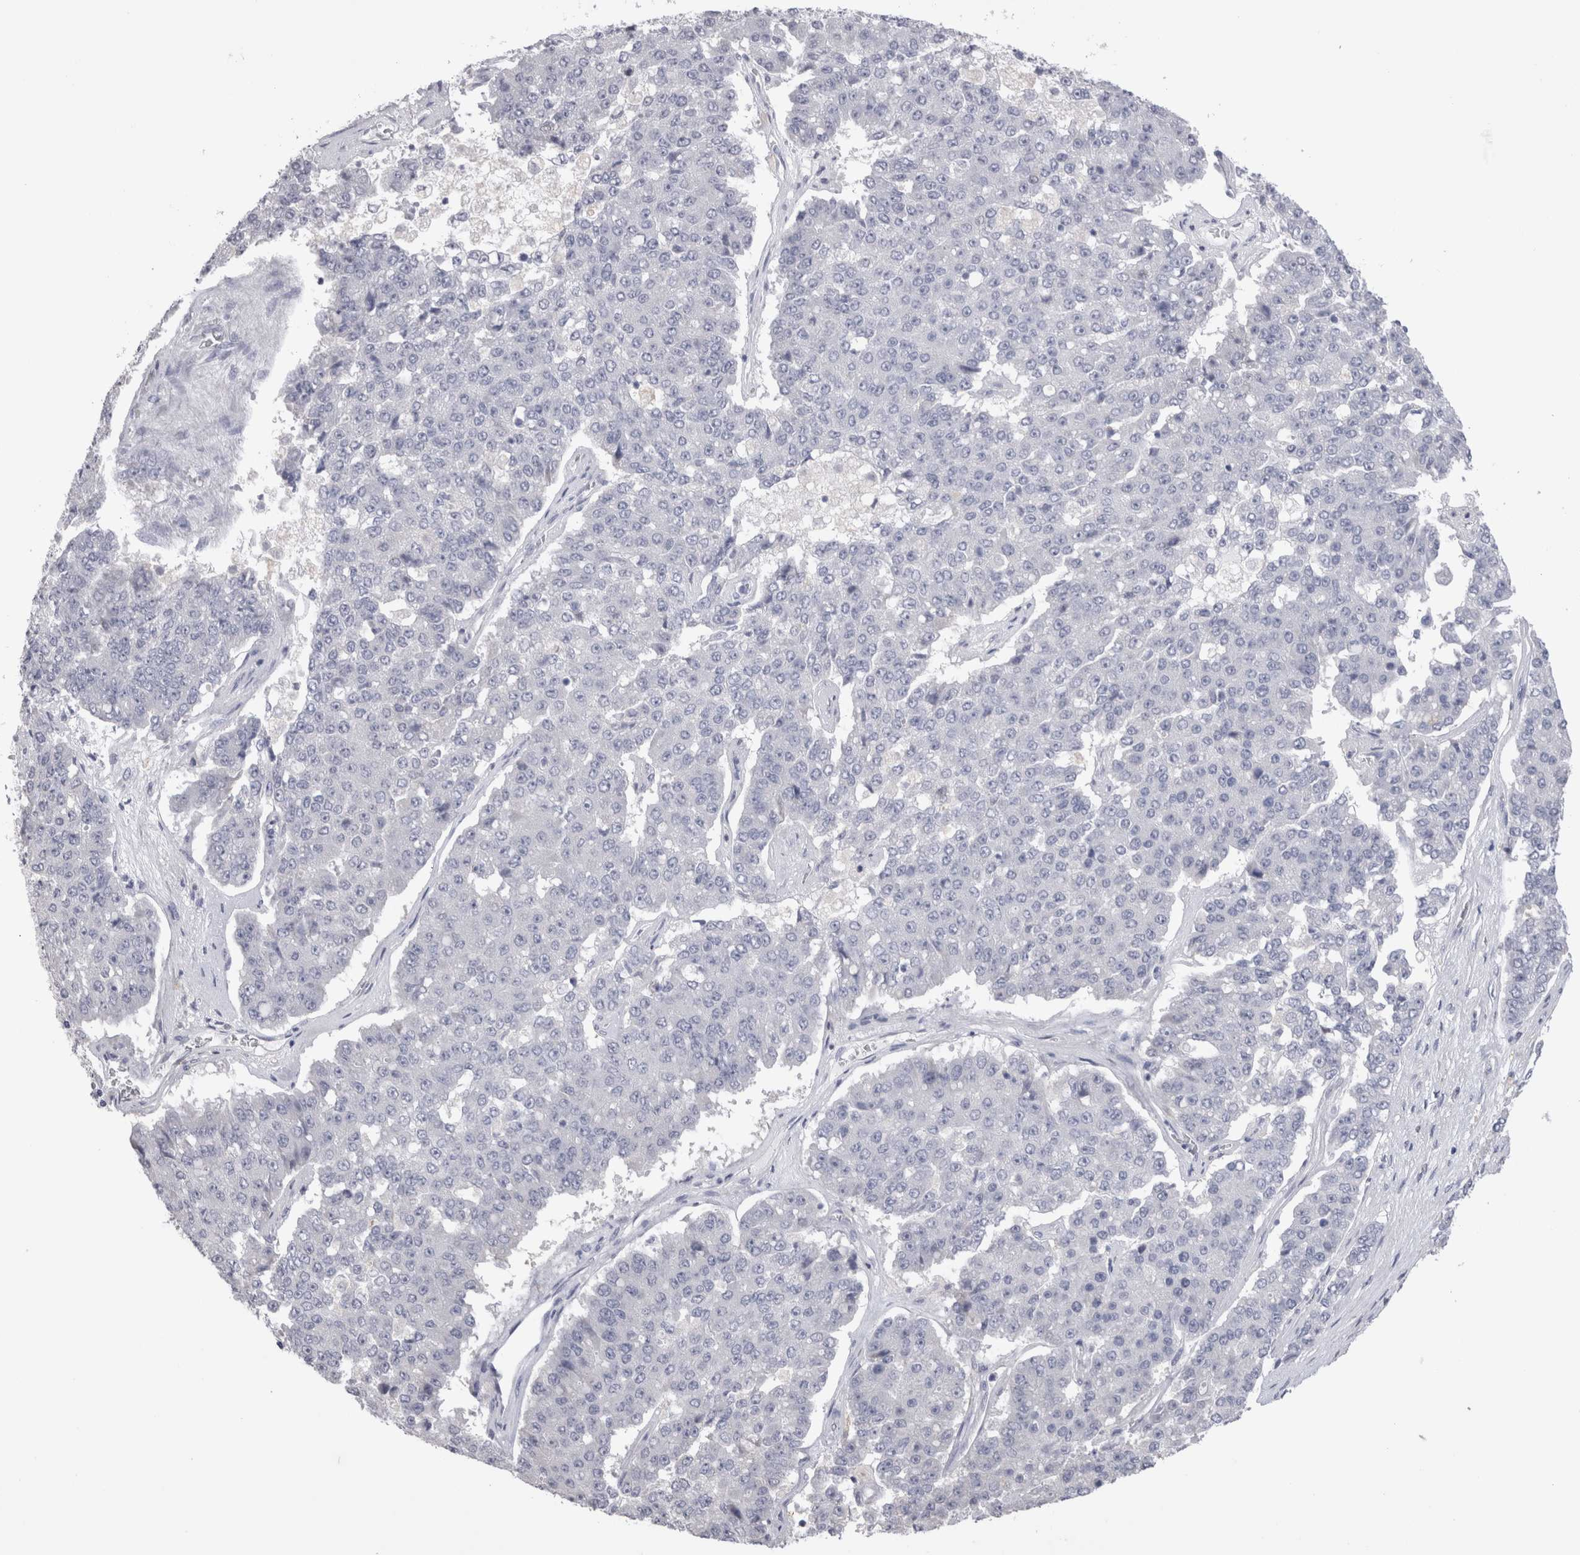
{"staining": {"intensity": "negative", "quantity": "none", "location": "none"}, "tissue": "pancreatic cancer", "cell_type": "Tumor cells", "image_type": "cancer", "snomed": [{"axis": "morphology", "description": "Adenocarcinoma, NOS"}, {"axis": "topography", "description": "Pancreas"}], "caption": "This is a micrograph of IHC staining of adenocarcinoma (pancreatic), which shows no staining in tumor cells.", "gene": "SUCNR1", "patient": {"sex": "male", "age": 50}}